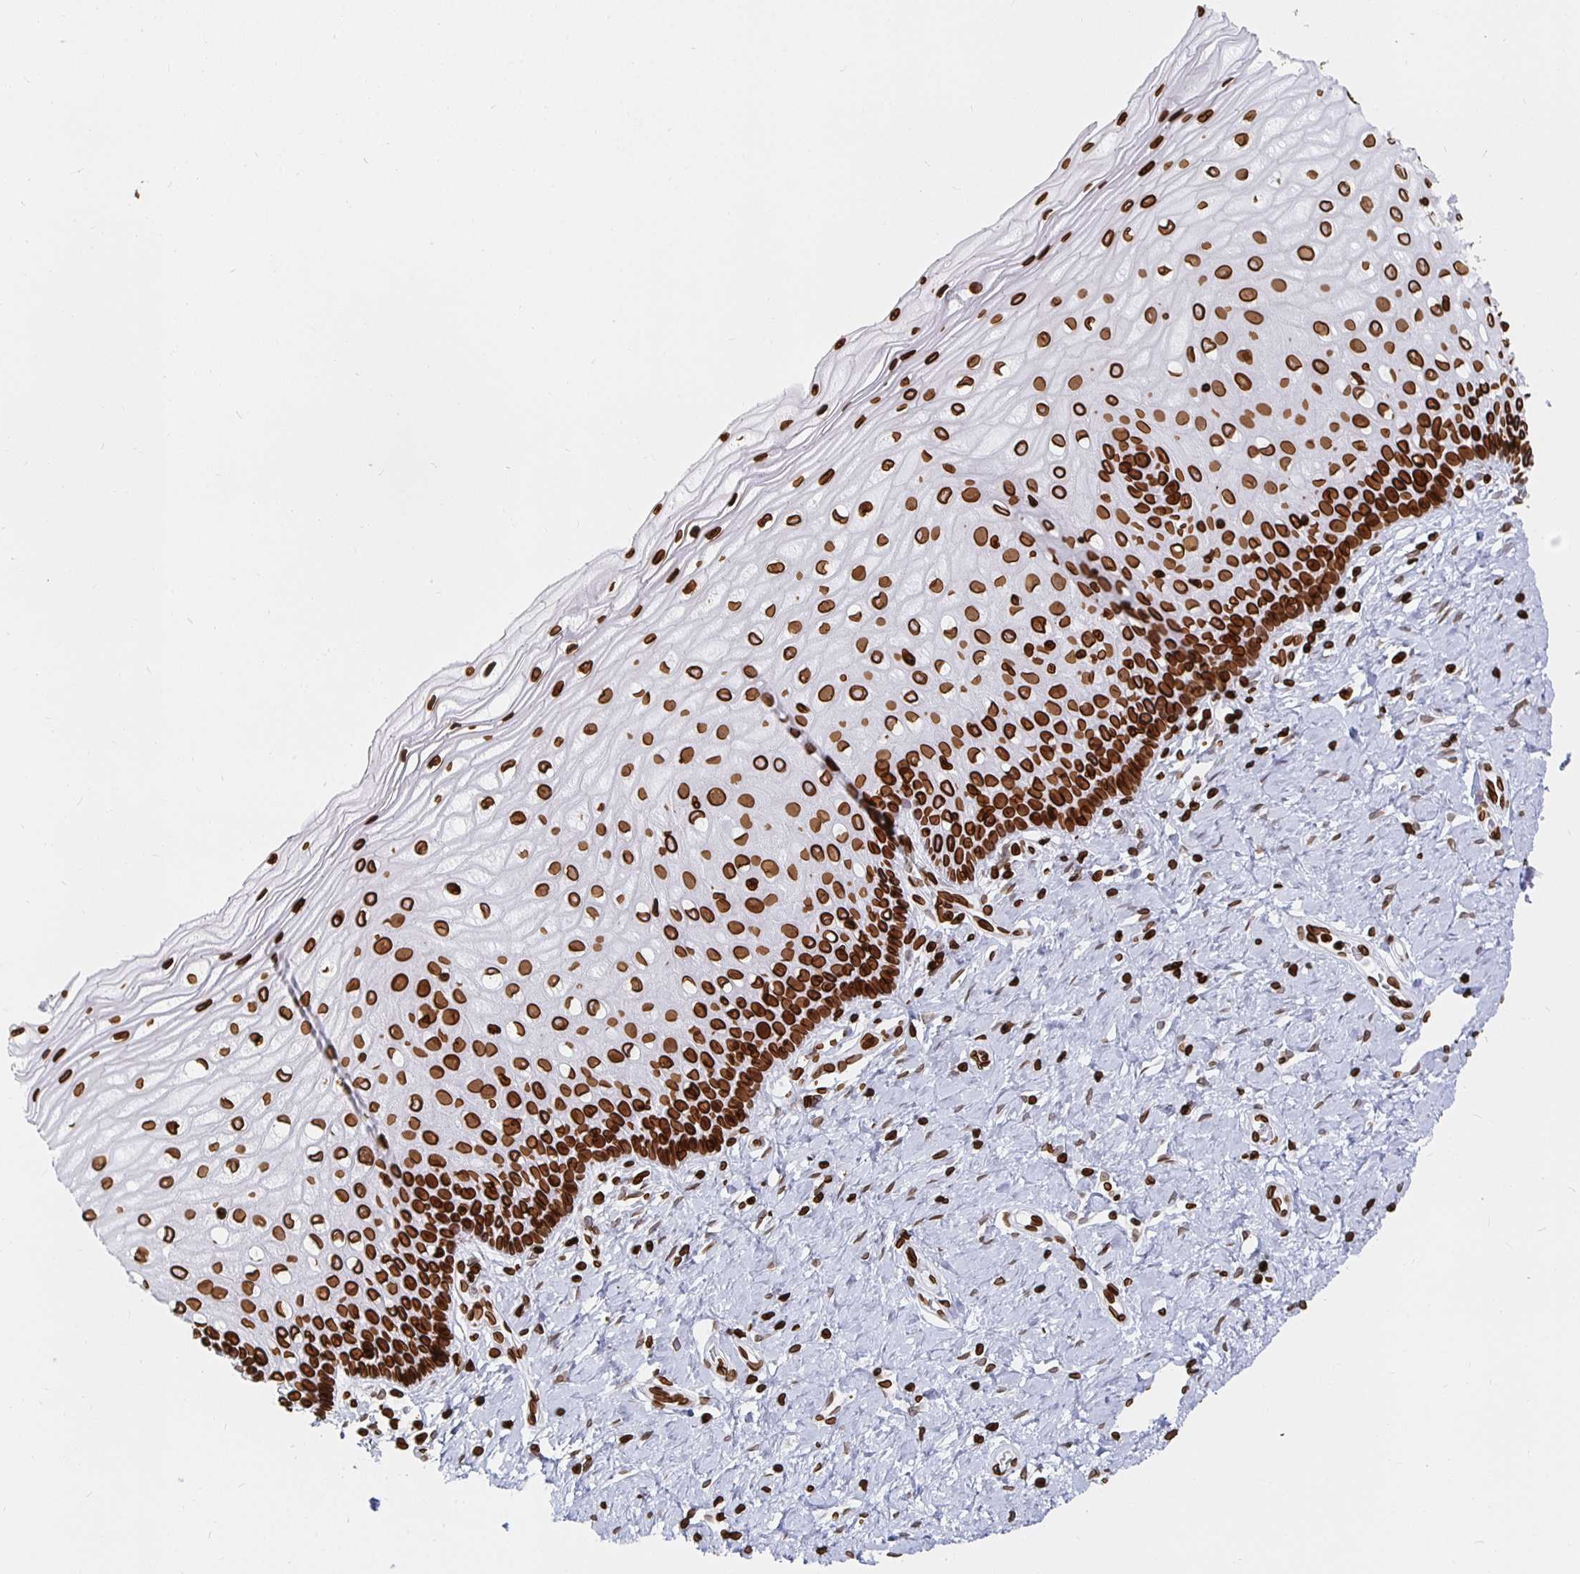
{"staining": {"intensity": "strong", "quantity": ">75%", "location": "nuclear"}, "tissue": "cervix", "cell_type": "Glandular cells", "image_type": "normal", "snomed": [{"axis": "morphology", "description": "Normal tissue, NOS"}, {"axis": "topography", "description": "Cervix"}], "caption": "A high amount of strong nuclear positivity is seen in approximately >75% of glandular cells in benign cervix.", "gene": "LMNB1", "patient": {"sex": "female", "age": 37}}